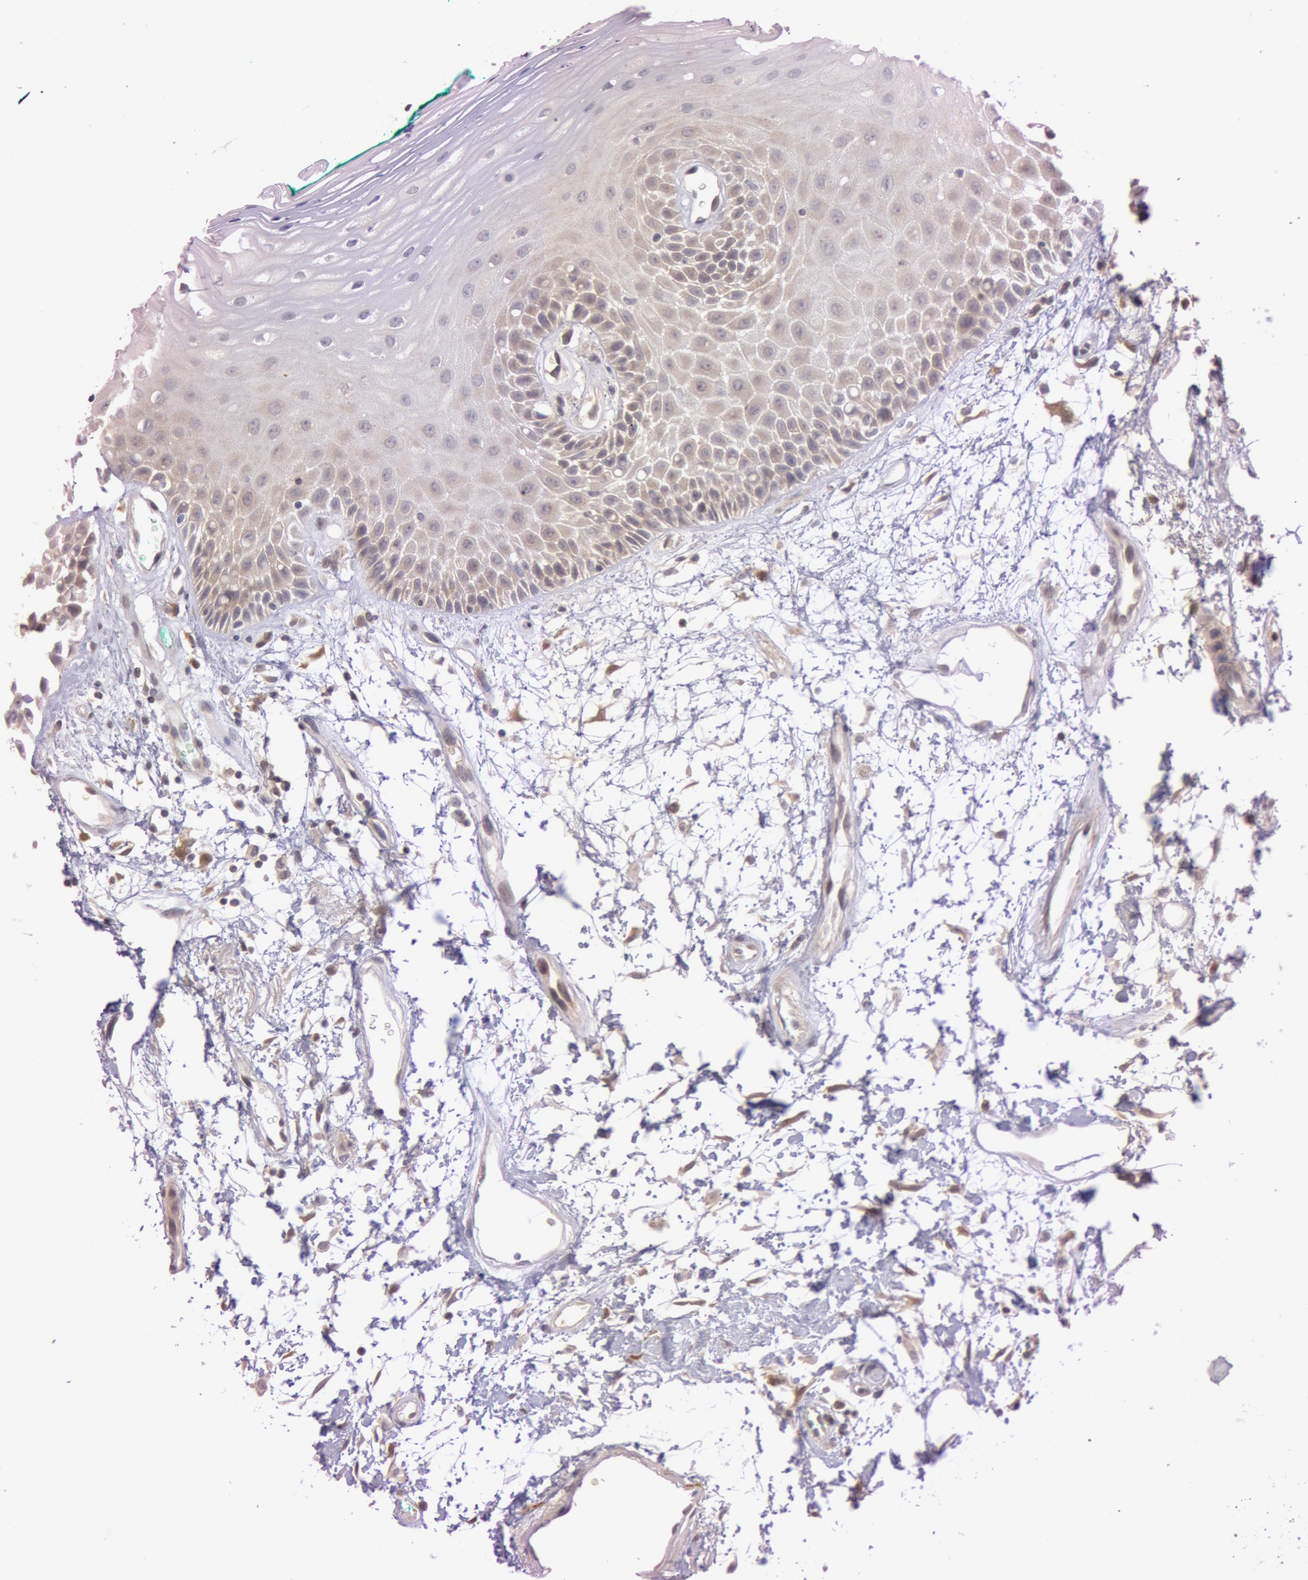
{"staining": {"intensity": "moderate", "quantity": "25%-75%", "location": "cytoplasmic/membranous"}, "tissue": "oral mucosa", "cell_type": "Squamous epithelial cells", "image_type": "normal", "snomed": [{"axis": "morphology", "description": "Normal tissue, NOS"}, {"axis": "morphology", "description": "Squamous cell carcinoma, NOS"}, {"axis": "topography", "description": "Skeletal muscle"}, {"axis": "topography", "description": "Oral tissue"}, {"axis": "topography", "description": "Head-Neck"}], "caption": "A brown stain highlights moderate cytoplasmic/membranous positivity of a protein in squamous epithelial cells of unremarkable human oral mucosa. The staining was performed using DAB (3,3'-diaminobenzidine), with brown indicating positive protein expression. Nuclei are stained blue with hematoxylin.", "gene": "ATG2B", "patient": {"sex": "female", "age": 84}}